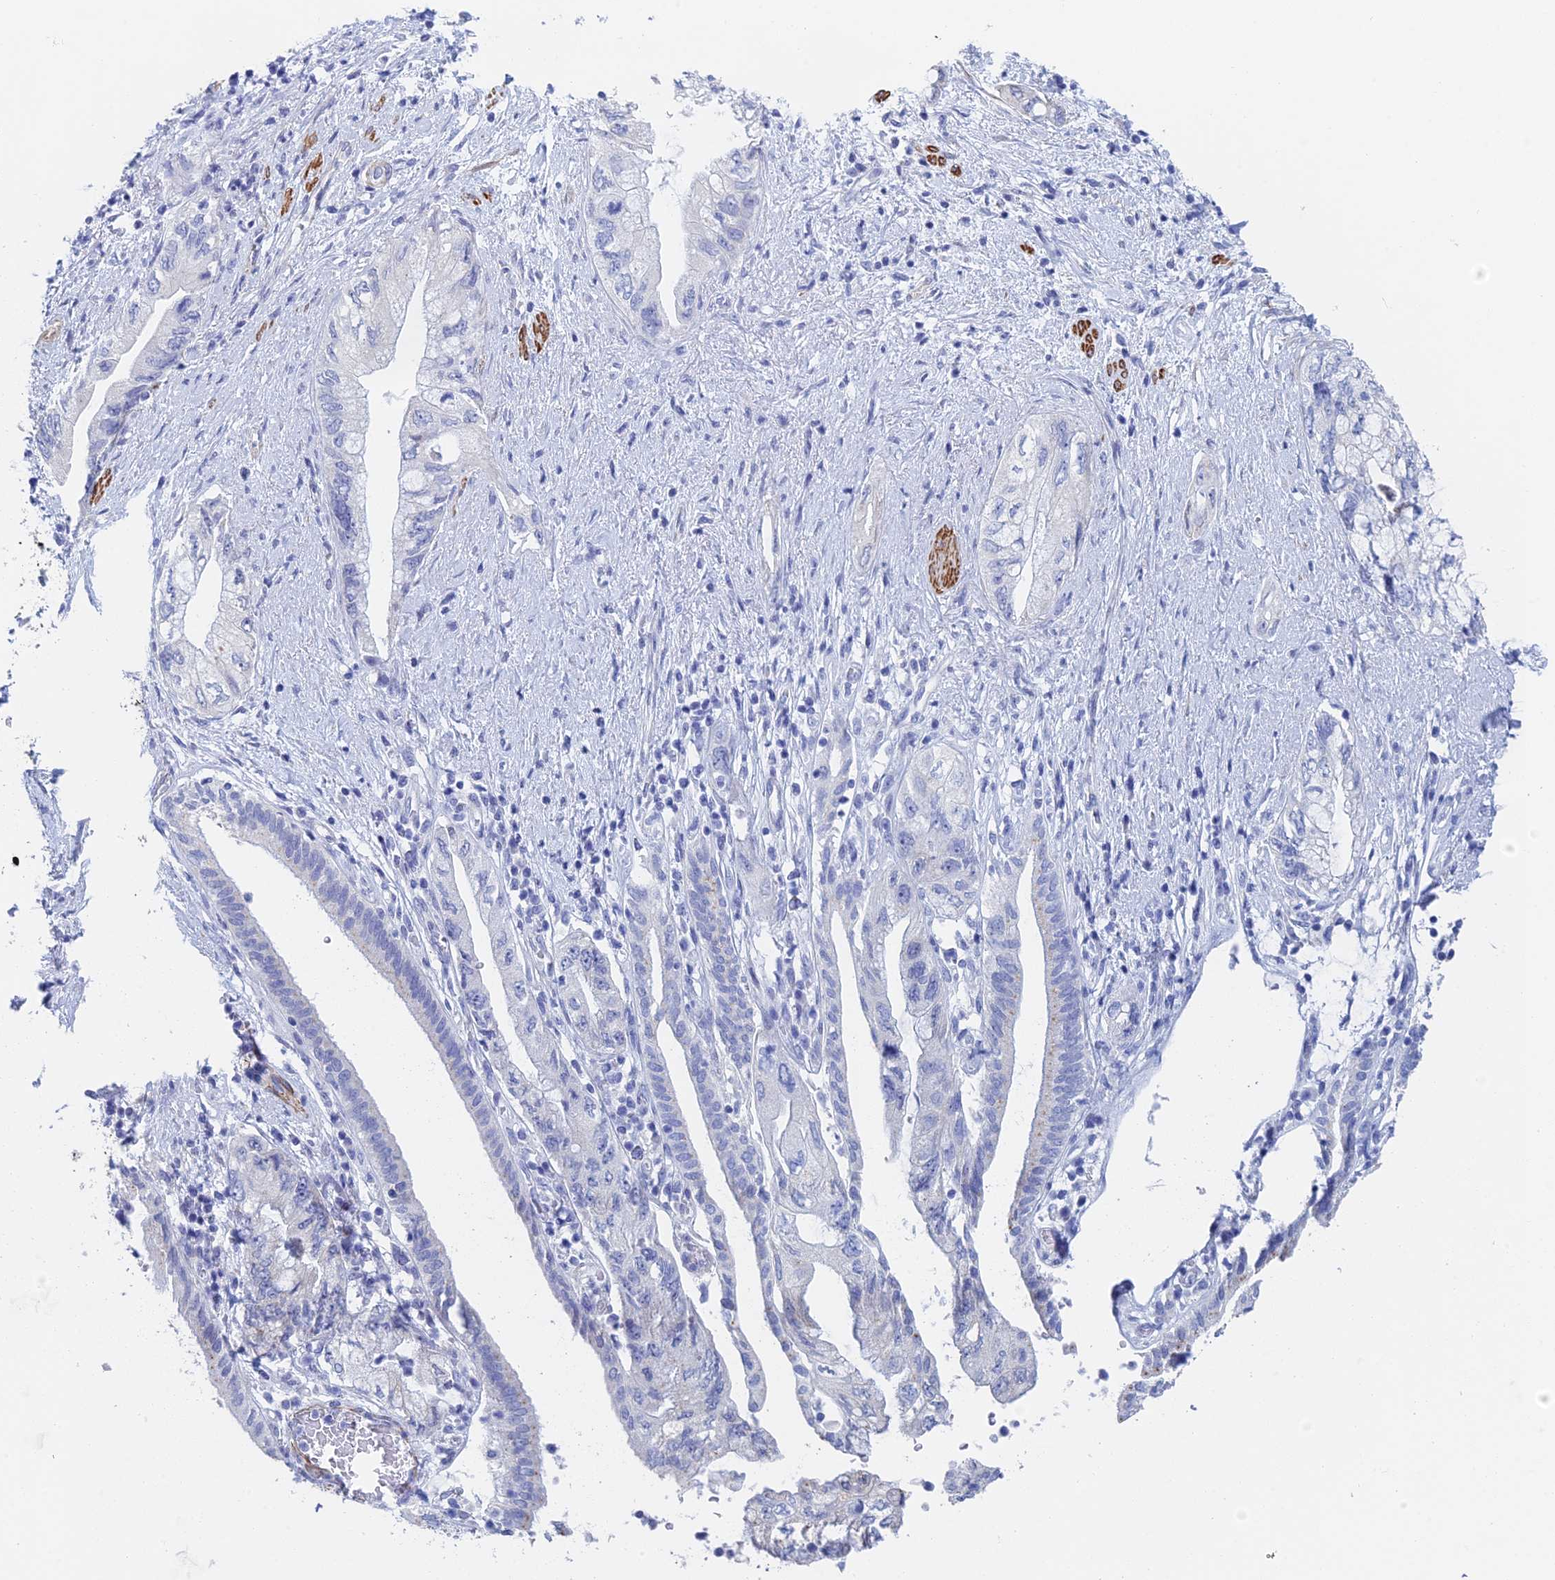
{"staining": {"intensity": "negative", "quantity": "none", "location": "none"}, "tissue": "pancreatic cancer", "cell_type": "Tumor cells", "image_type": "cancer", "snomed": [{"axis": "morphology", "description": "Adenocarcinoma, NOS"}, {"axis": "topography", "description": "Pancreas"}], "caption": "The micrograph exhibits no significant staining in tumor cells of pancreatic adenocarcinoma.", "gene": "KCNK18", "patient": {"sex": "female", "age": 73}}